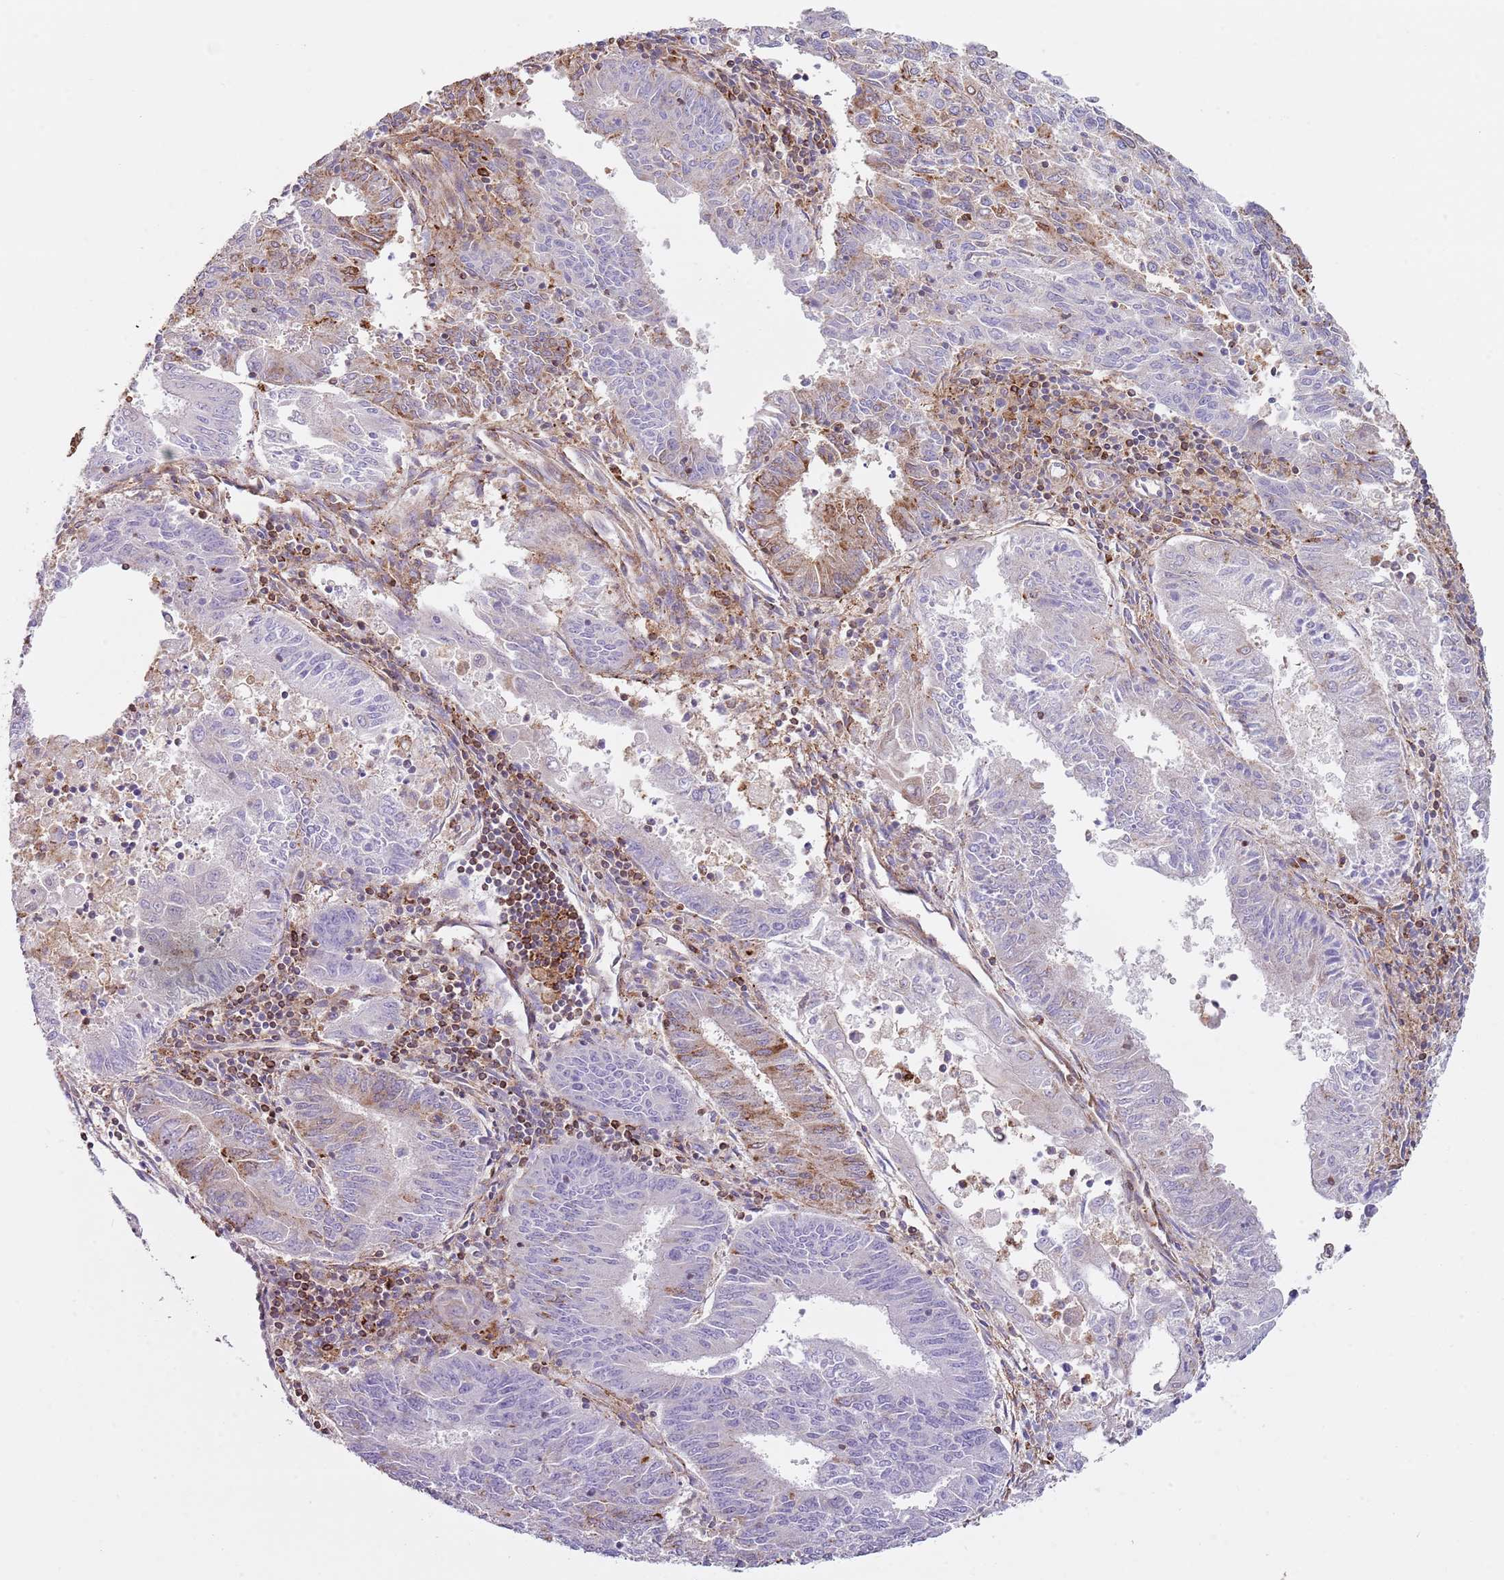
{"staining": {"intensity": "moderate", "quantity": "<25%", "location": "cytoplasmic/membranous"}, "tissue": "endometrial cancer", "cell_type": "Tumor cells", "image_type": "cancer", "snomed": [{"axis": "morphology", "description": "Adenocarcinoma, NOS"}, {"axis": "topography", "description": "Endometrium"}], "caption": "This is a photomicrograph of immunohistochemistry staining of endometrial cancer, which shows moderate positivity in the cytoplasmic/membranous of tumor cells.", "gene": "GNAI3", "patient": {"sex": "female", "age": 59}}